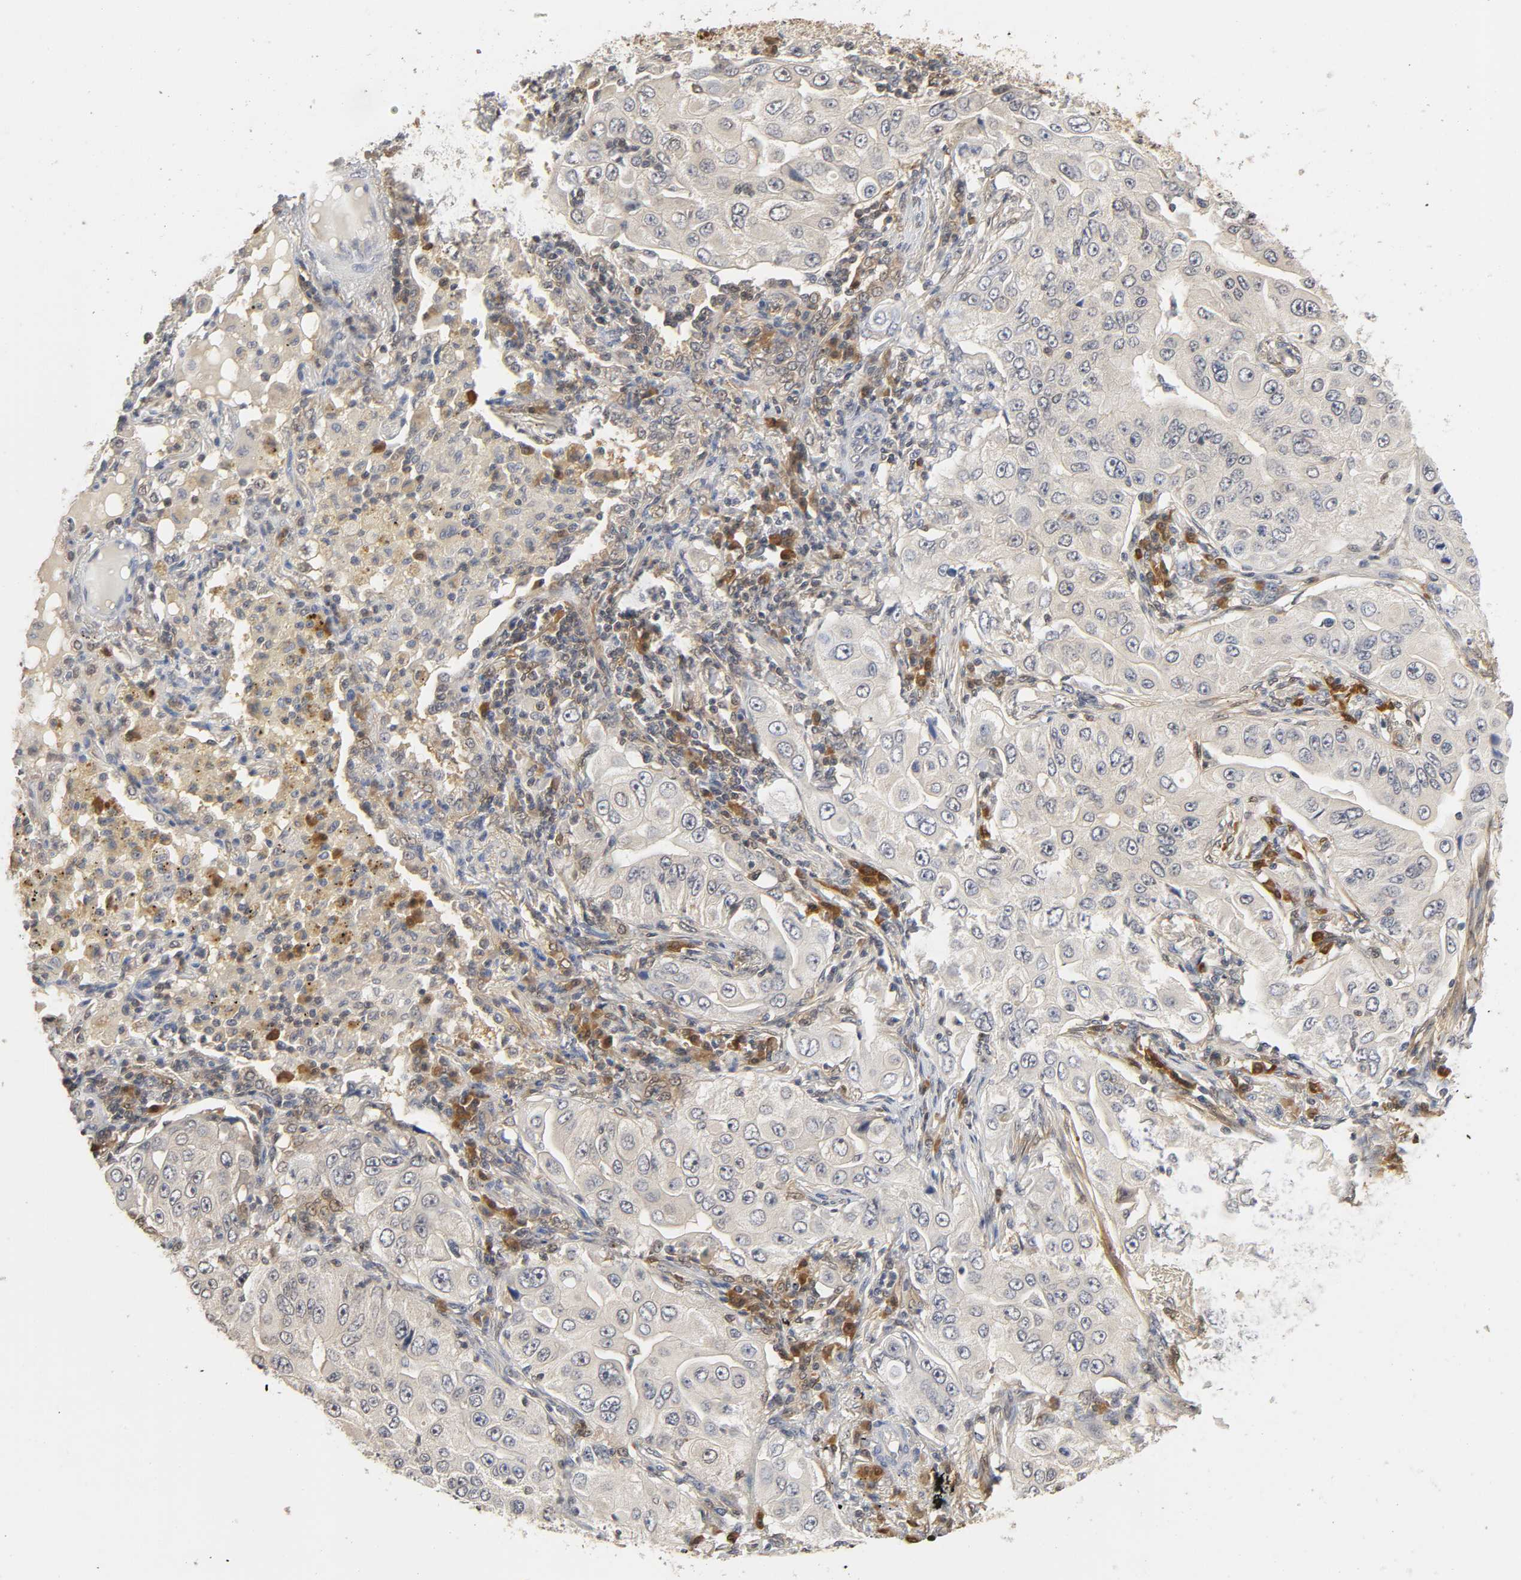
{"staining": {"intensity": "negative", "quantity": "none", "location": "none"}, "tissue": "lung cancer", "cell_type": "Tumor cells", "image_type": "cancer", "snomed": [{"axis": "morphology", "description": "Adenocarcinoma, NOS"}, {"axis": "topography", "description": "Lung"}], "caption": "This photomicrograph is of lung adenocarcinoma stained with IHC to label a protein in brown with the nuclei are counter-stained blue. There is no staining in tumor cells. (DAB IHC, high magnification).", "gene": "MIF", "patient": {"sex": "male", "age": 84}}